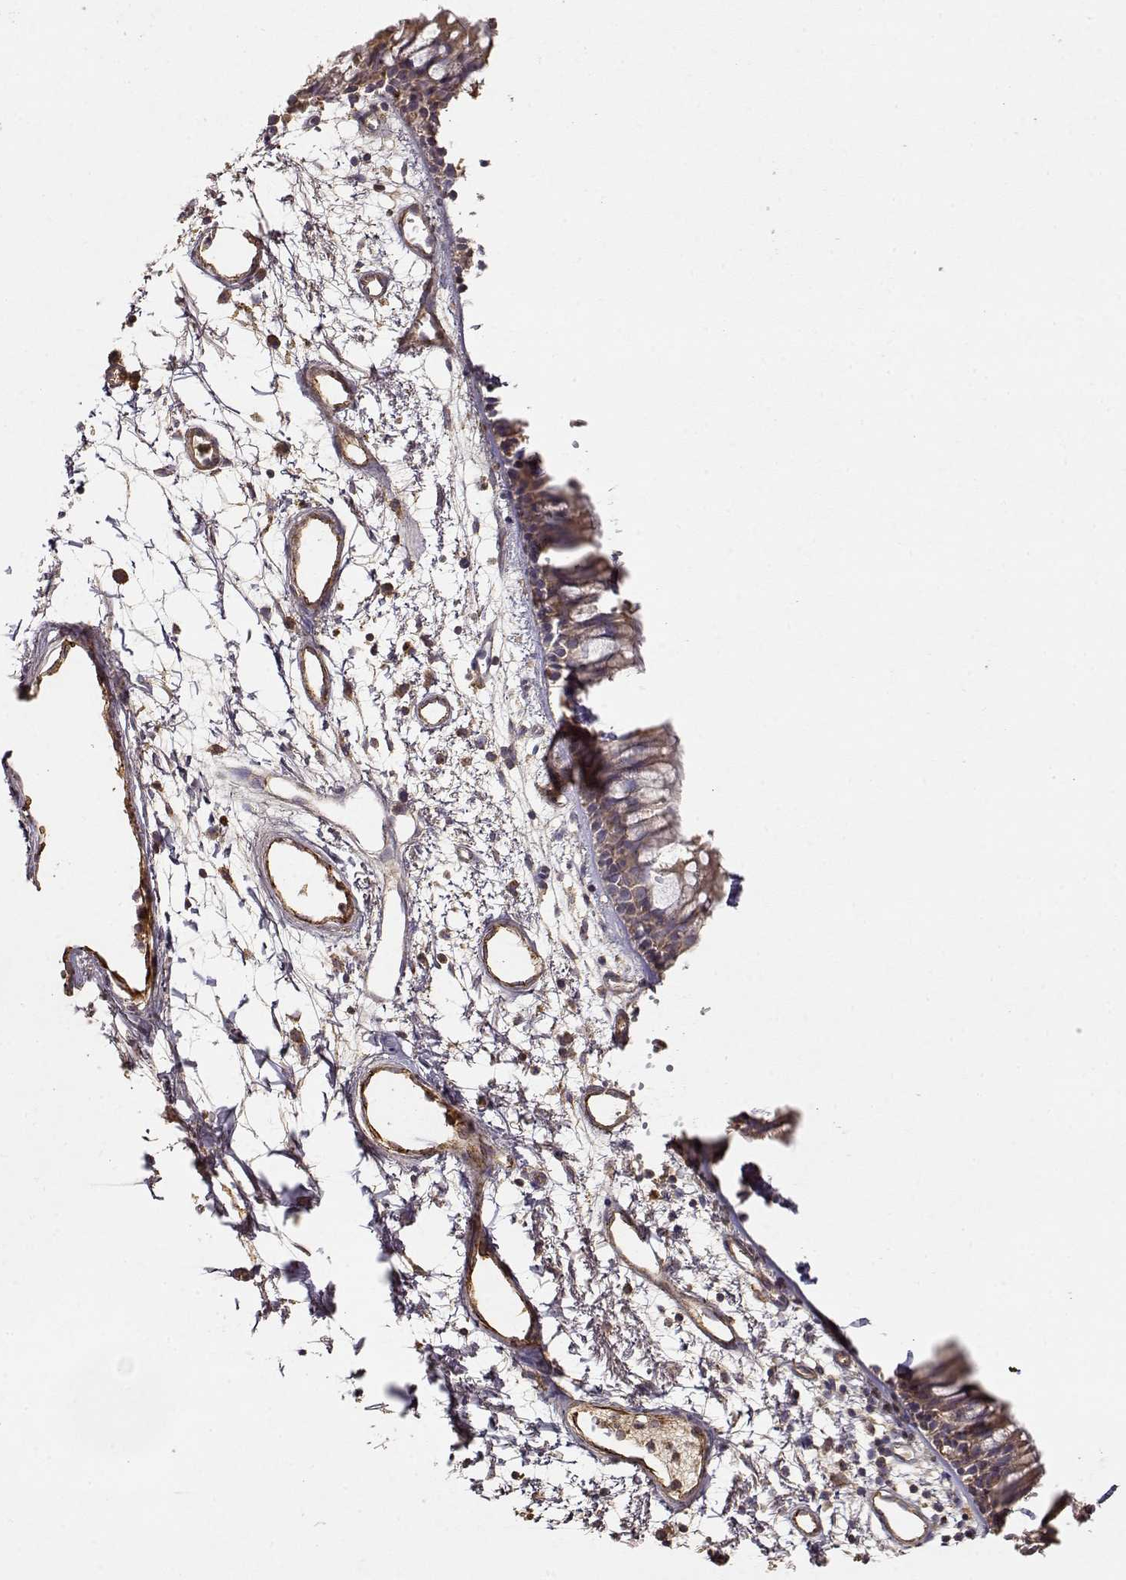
{"staining": {"intensity": "moderate", "quantity": "<25%", "location": "cytoplasmic/membranous"}, "tissue": "bronchus", "cell_type": "Respiratory epithelial cells", "image_type": "normal", "snomed": [{"axis": "morphology", "description": "Normal tissue, NOS"}, {"axis": "morphology", "description": "Squamous cell carcinoma, NOS"}, {"axis": "topography", "description": "Cartilage tissue"}, {"axis": "topography", "description": "Bronchus"}, {"axis": "topography", "description": "Lung"}], "caption": "Bronchus stained with a brown dye shows moderate cytoplasmic/membranous positive staining in approximately <25% of respiratory epithelial cells.", "gene": "TARS3", "patient": {"sex": "male", "age": 66}}